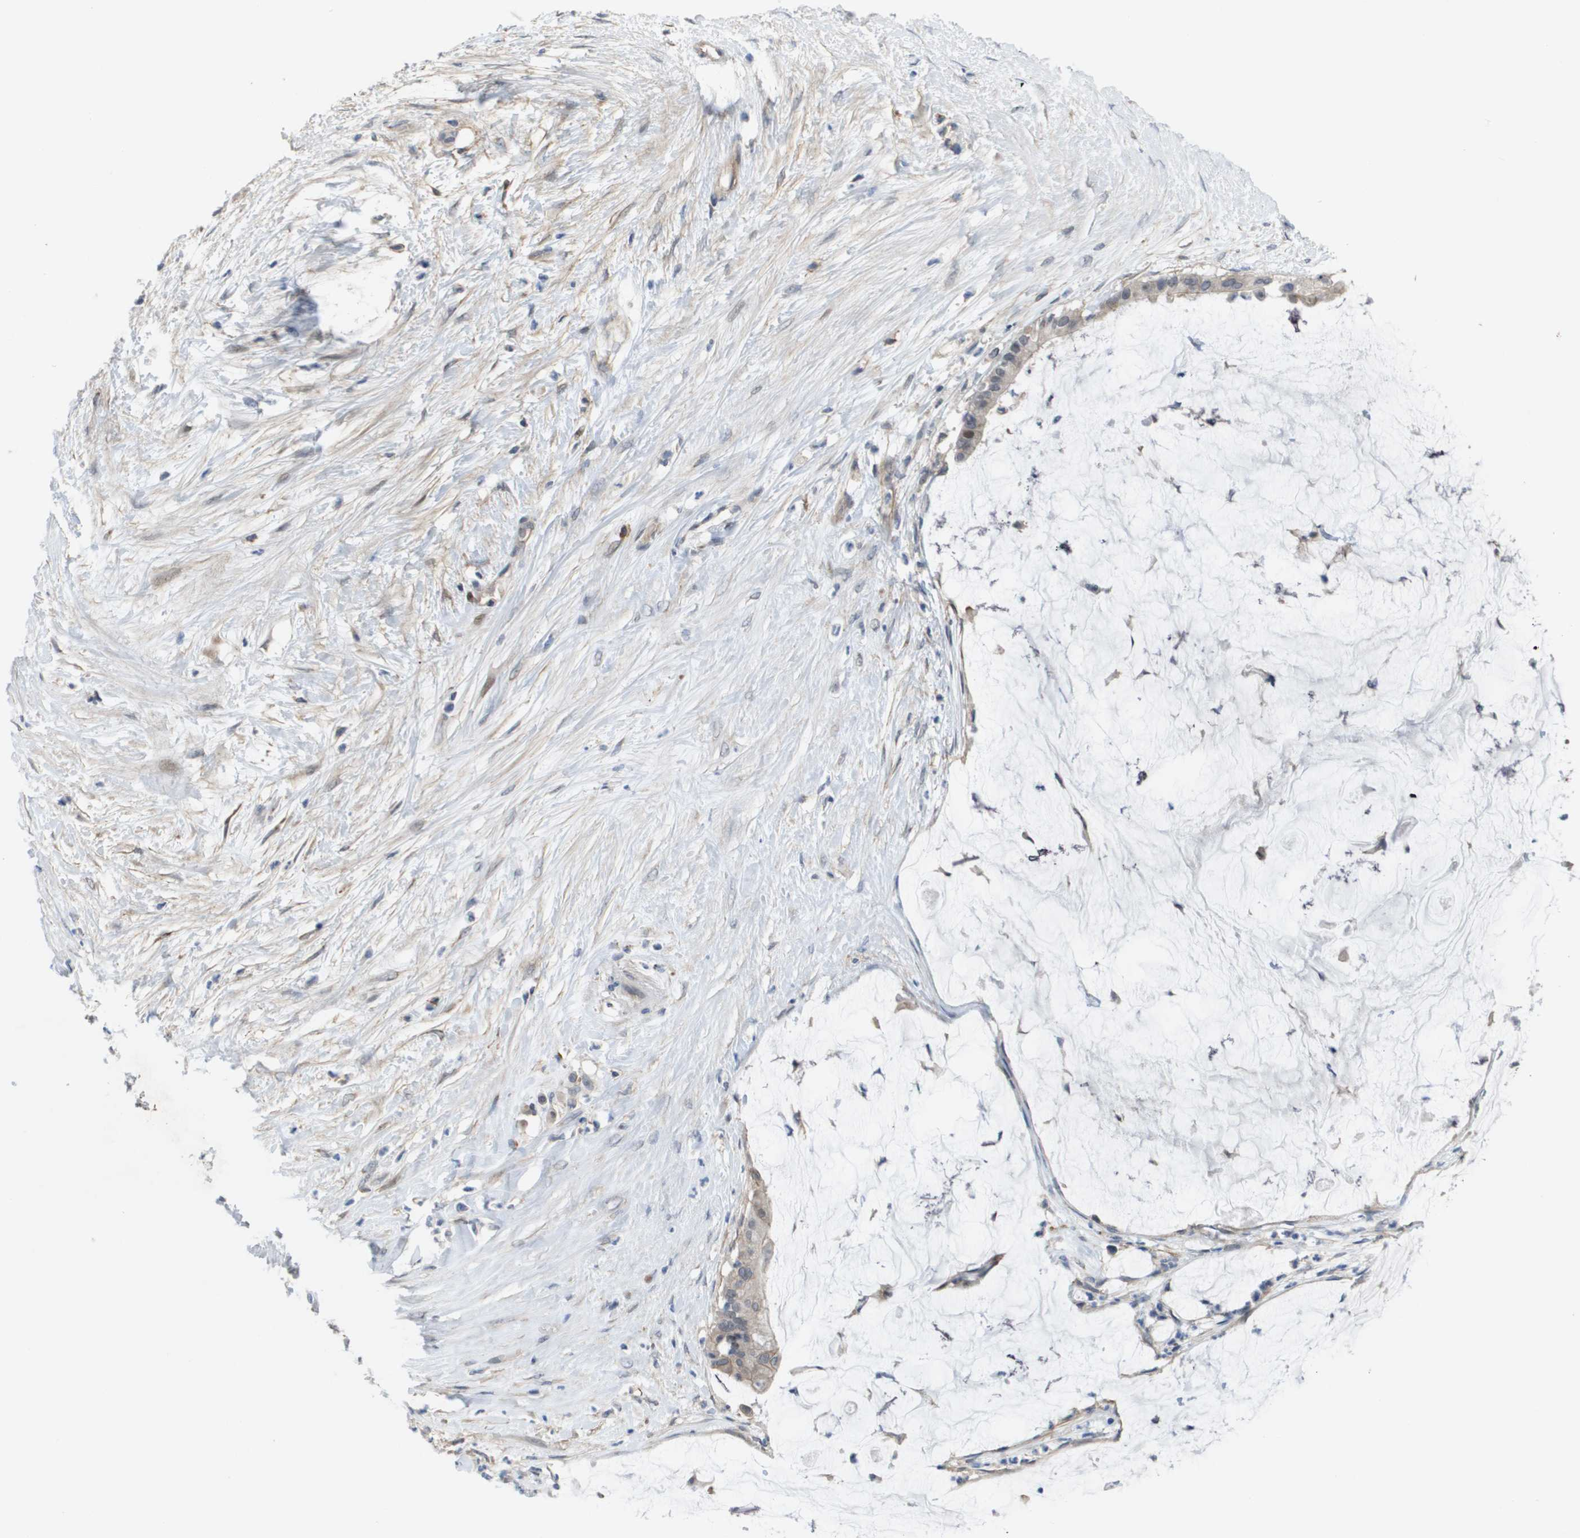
{"staining": {"intensity": "weak", "quantity": "<25%", "location": "cytoplasmic/membranous"}, "tissue": "pancreatic cancer", "cell_type": "Tumor cells", "image_type": "cancer", "snomed": [{"axis": "morphology", "description": "Adenocarcinoma, NOS"}, {"axis": "topography", "description": "Pancreas"}], "caption": "IHC micrograph of neoplastic tissue: human pancreatic cancer (adenocarcinoma) stained with DAB (3,3'-diaminobenzidine) exhibits no significant protein positivity in tumor cells.", "gene": "MTARC2", "patient": {"sex": "male", "age": 41}}